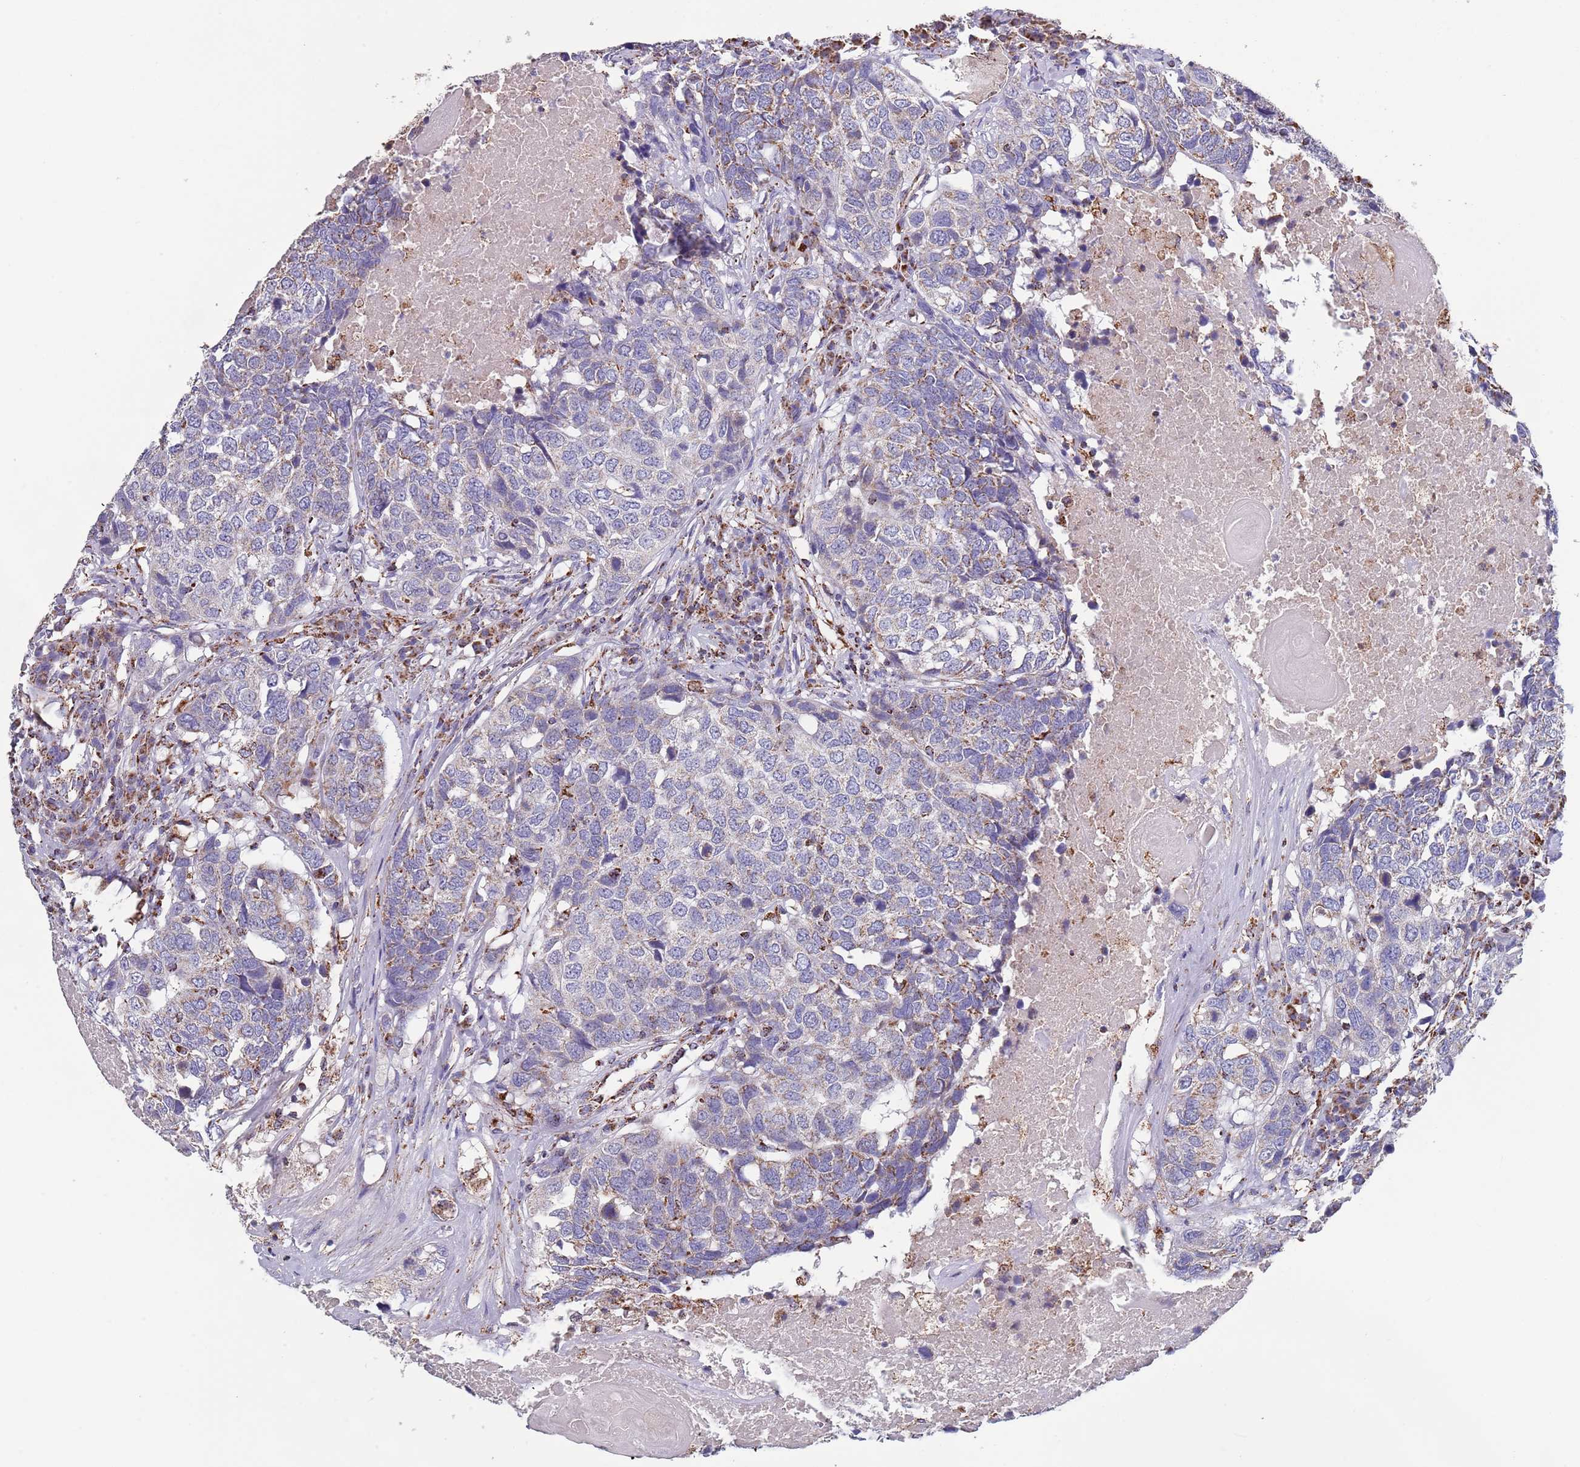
{"staining": {"intensity": "weak", "quantity": "25%-75%", "location": "cytoplasmic/membranous"}, "tissue": "head and neck cancer", "cell_type": "Tumor cells", "image_type": "cancer", "snomed": [{"axis": "morphology", "description": "Squamous cell carcinoma, NOS"}, {"axis": "topography", "description": "Head-Neck"}], "caption": "A high-resolution photomicrograph shows IHC staining of head and neck squamous cell carcinoma, which exhibits weak cytoplasmic/membranous staining in about 25%-75% of tumor cells.", "gene": "PGP", "patient": {"sex": "male", "age": 66}}